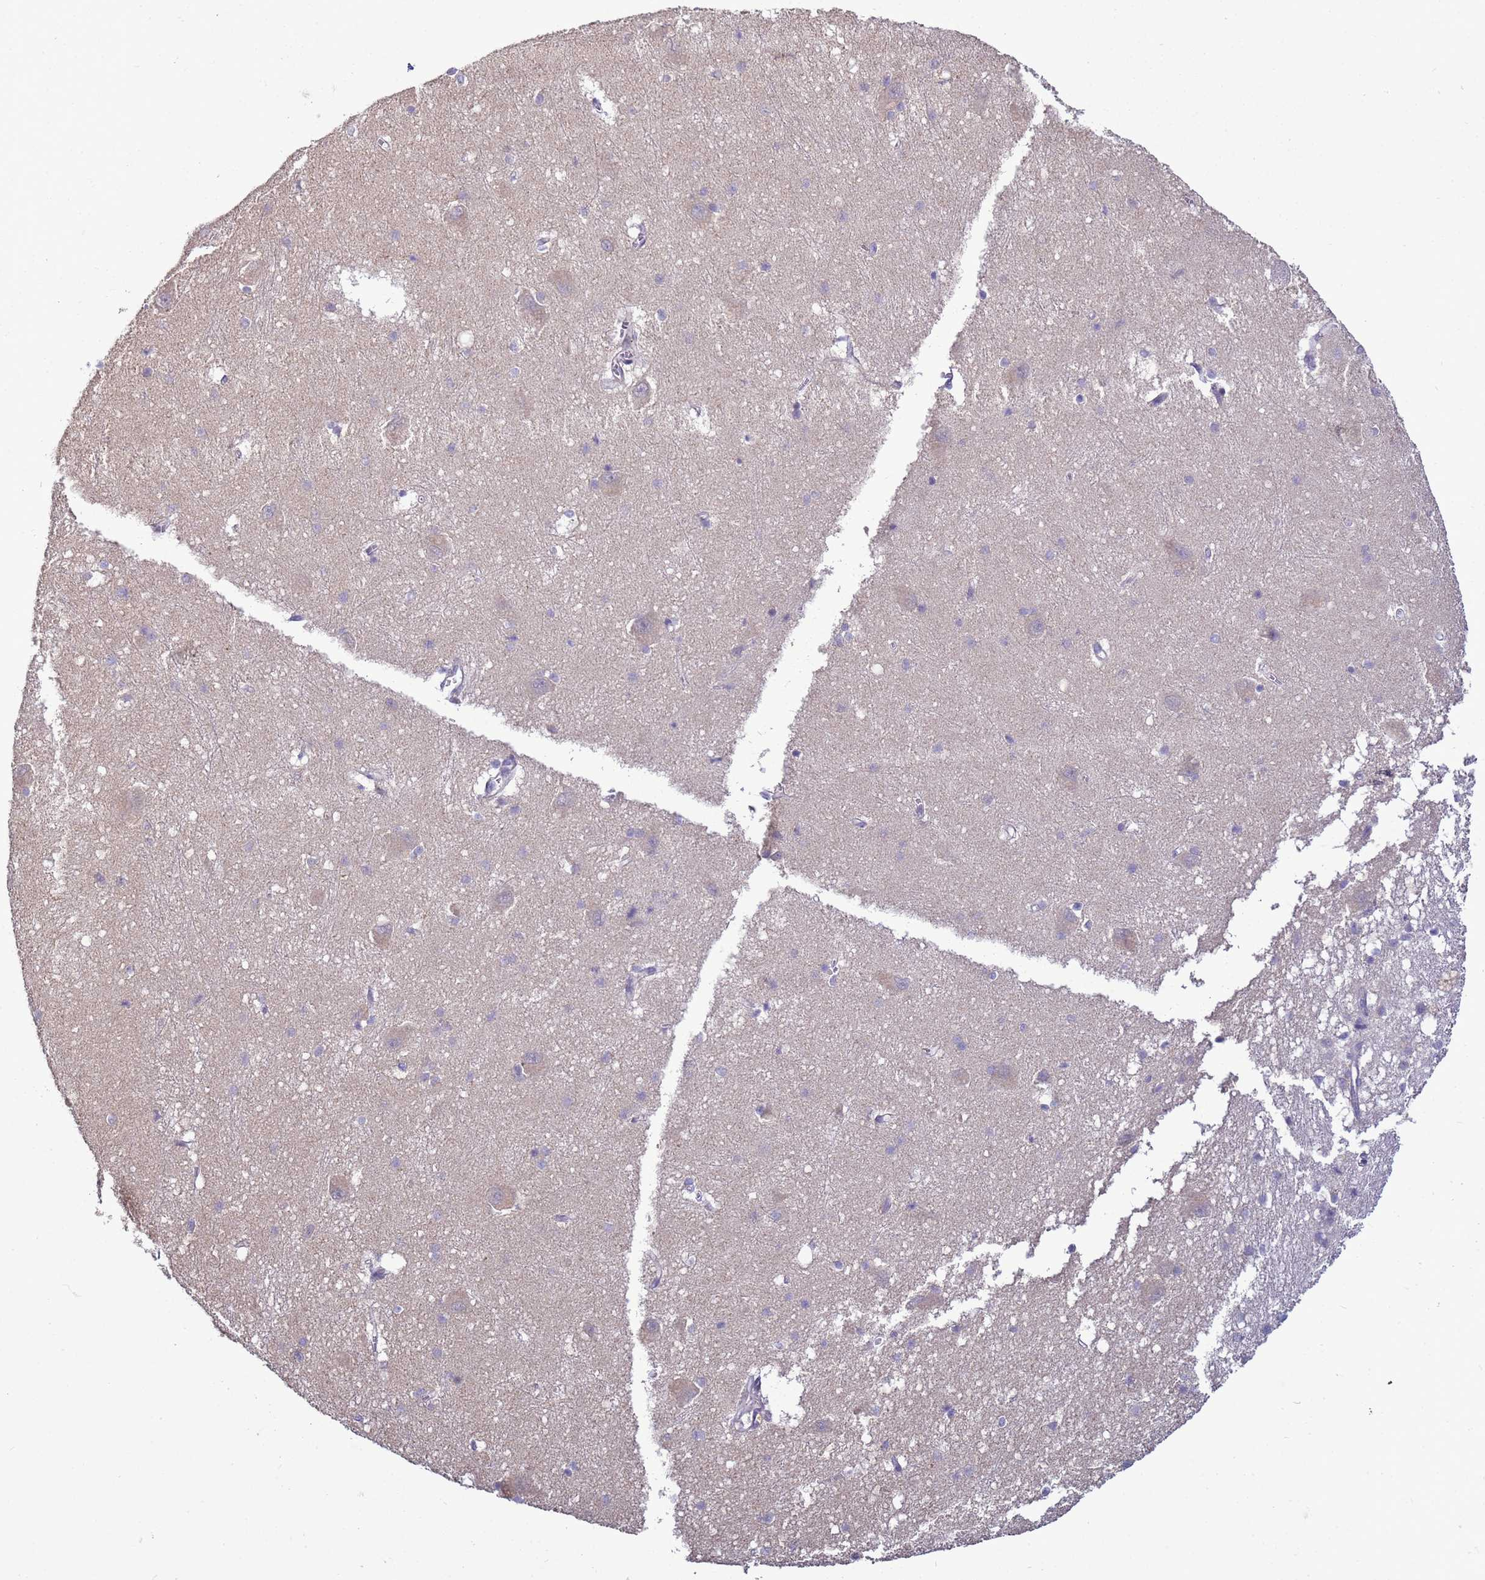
{"staining": {"intensity": "weak", "quantity": "<25%", "location": "cytoplasmic/membranous"}, "tissue": "caudate", "cell_type": "Glial cells", "image_type": "normal", "snomed": [{"axis": "morphology", "description": "Normal tissue, NOS"}, {"axis": "topography", "description": "Lateral ventricle wall"}], "caption": "Protein analysis of benign caudate shows no significant staining in glial cells.", "gene": "TMEM74B", "patient": {"sex": "male", "age": 37}}